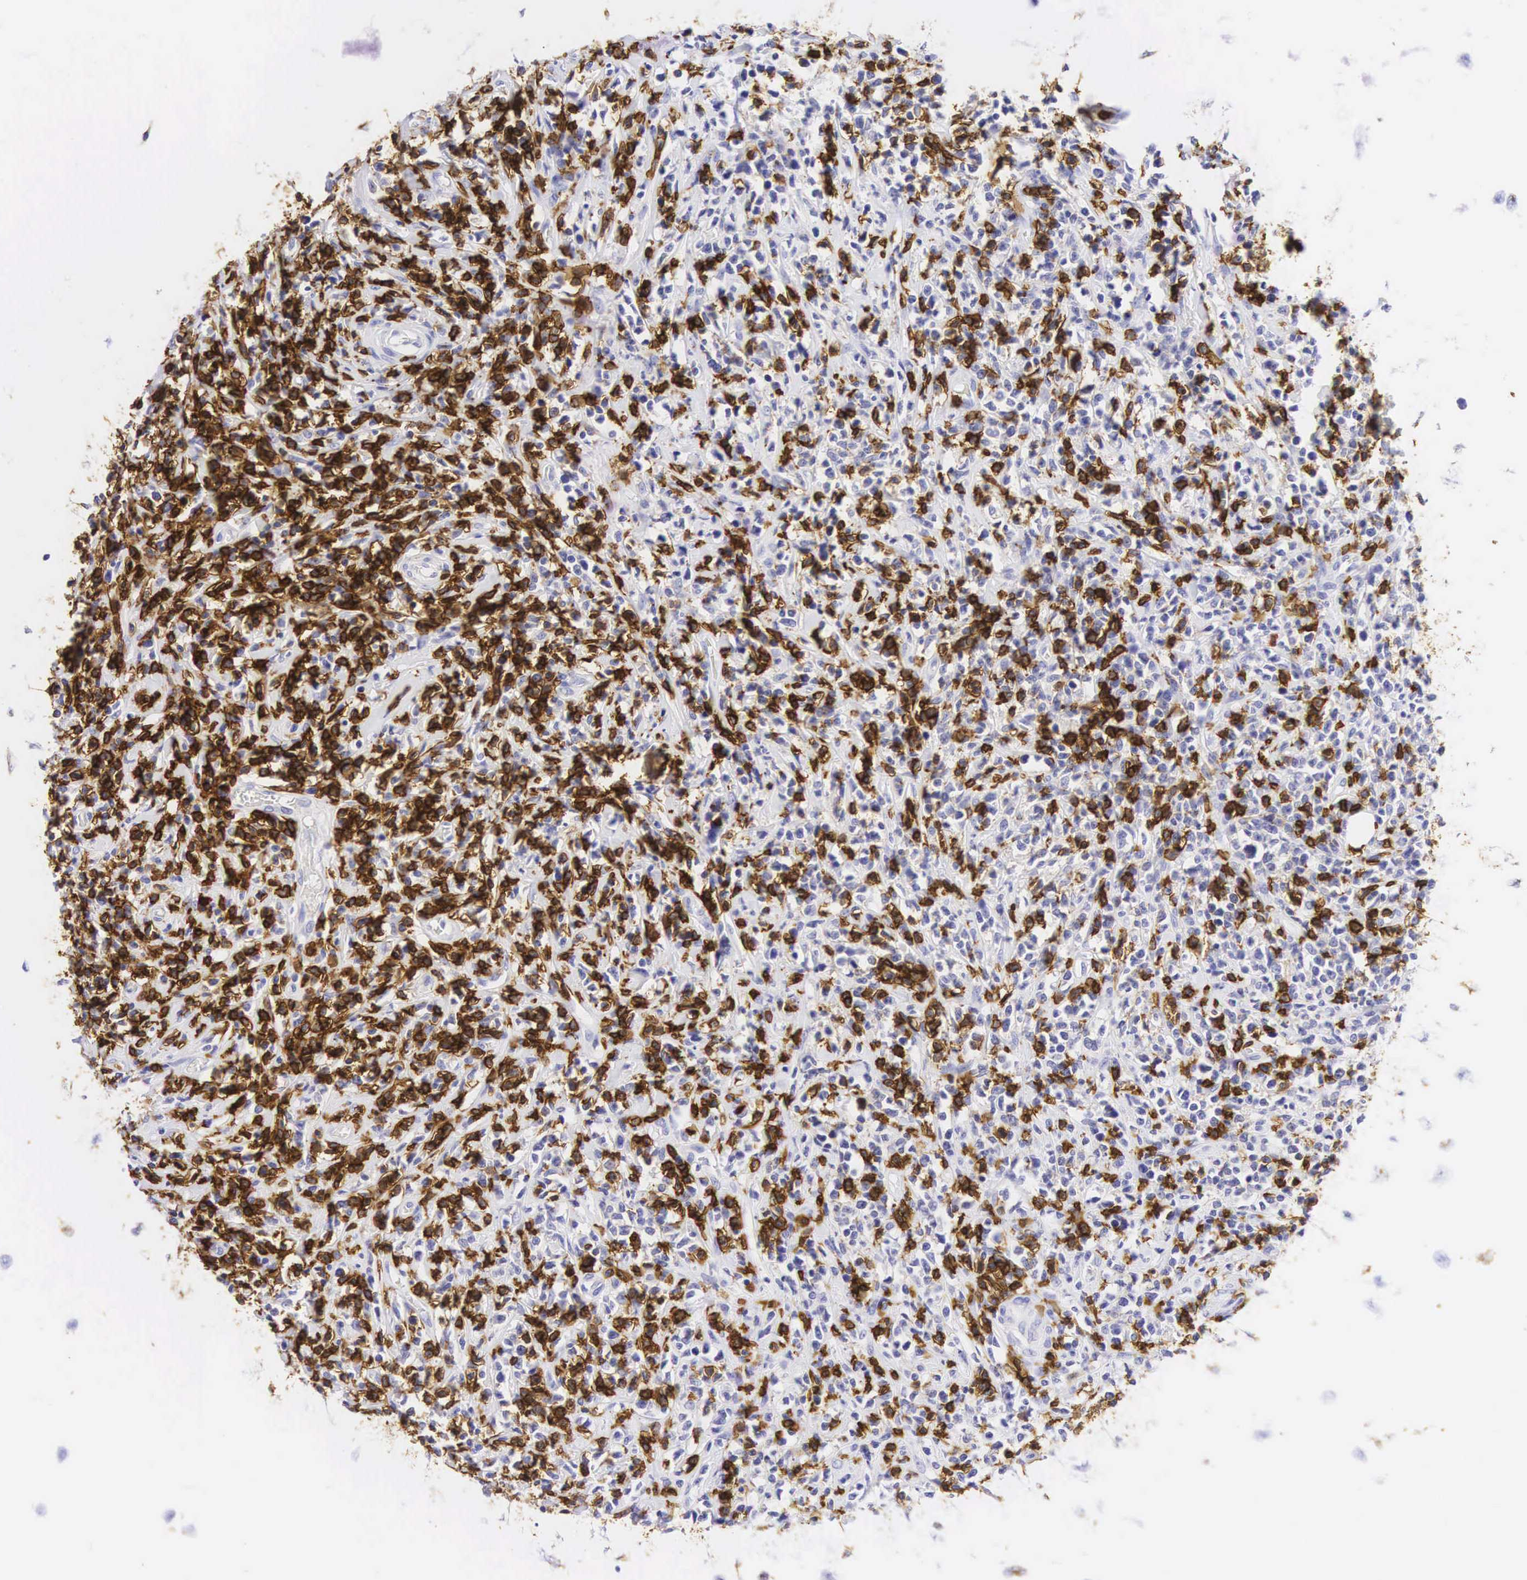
{"staining": {"intensity": "strong", "quantity": "25%-75%", "location": "cytoplasmic/membranous,nuclear"}, "tissue": "lymphoma", "cell_type": "Tumor cells", "image_type": "cancer", "snomed": [{"axis": "morphology", "description": "Malignant lymphoma, non-Hodgkin's type, High grade"}, {"axis": "topography", "description": "Colon"}], "caption": "This is an image of IHC staining of high-grade malignant lymphoma, non-Hodgkin's type, which shows strong positivity in the cytoplasmic/membranous and nuclear of tumor cells.", "gene": "CD8A", "patient": {"sex": "male", "age": 82}}